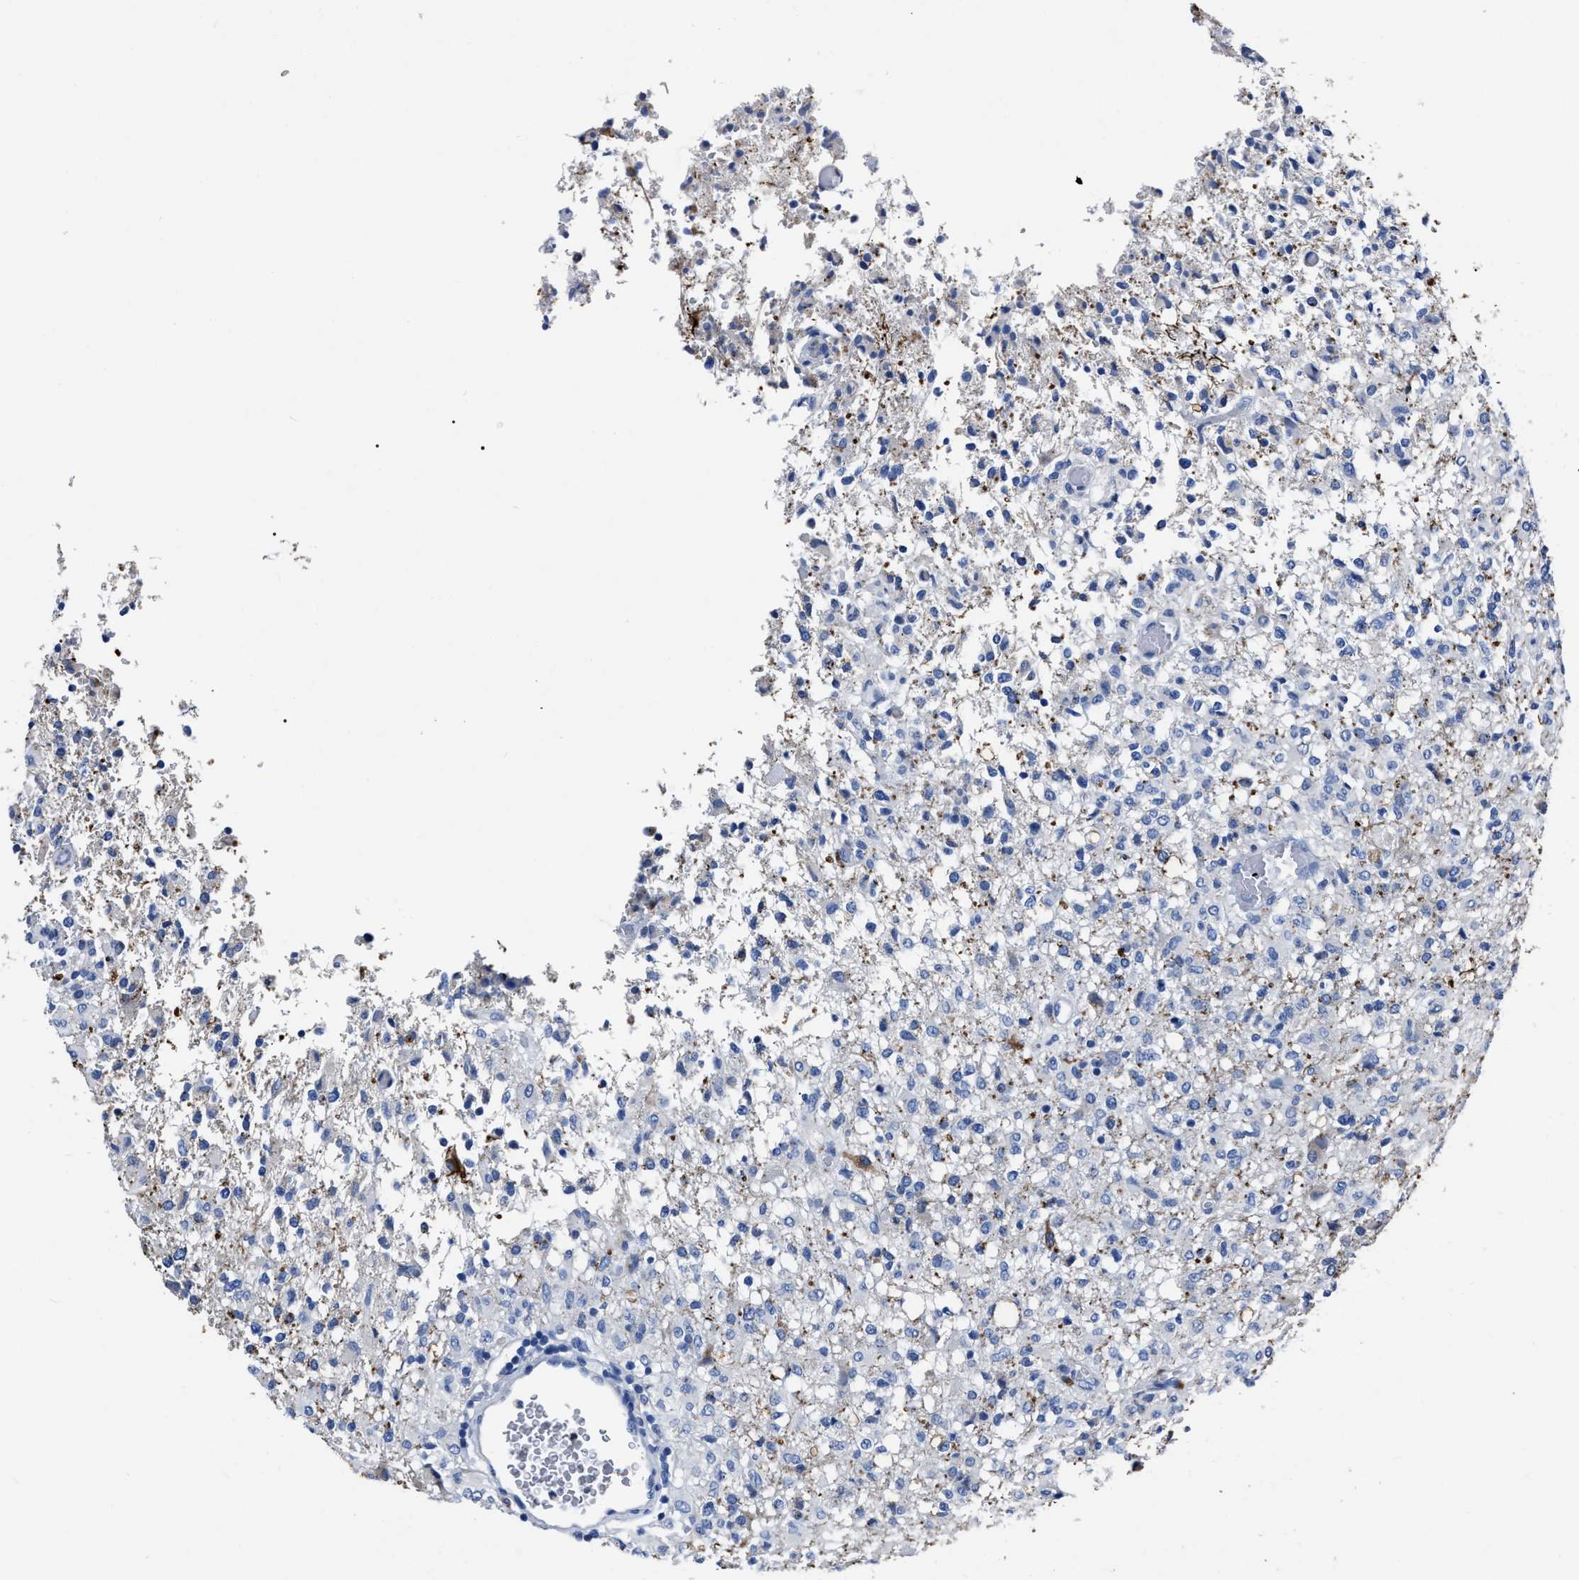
{"staining": {"intensity": "negative", "quantity": "none", "location": "none"}, "tissue": "glioma", "cell_type": "Tumor cells", "image_type": "cancer", "snomed": [{"axis": "morphology", "description": "Glioma, malignant, High grade"}, {"axis": "topography", "description": "Brain"}], "caption": "The immunohistochemistry histopathology image has no significant staining in tumor cells of glioma tissue. (DAB immunohistochemistry visualized using brightfield microscopy, high magnification).", "gene": "OR10G3", "patient": {"sex": "female", "age": 57}}